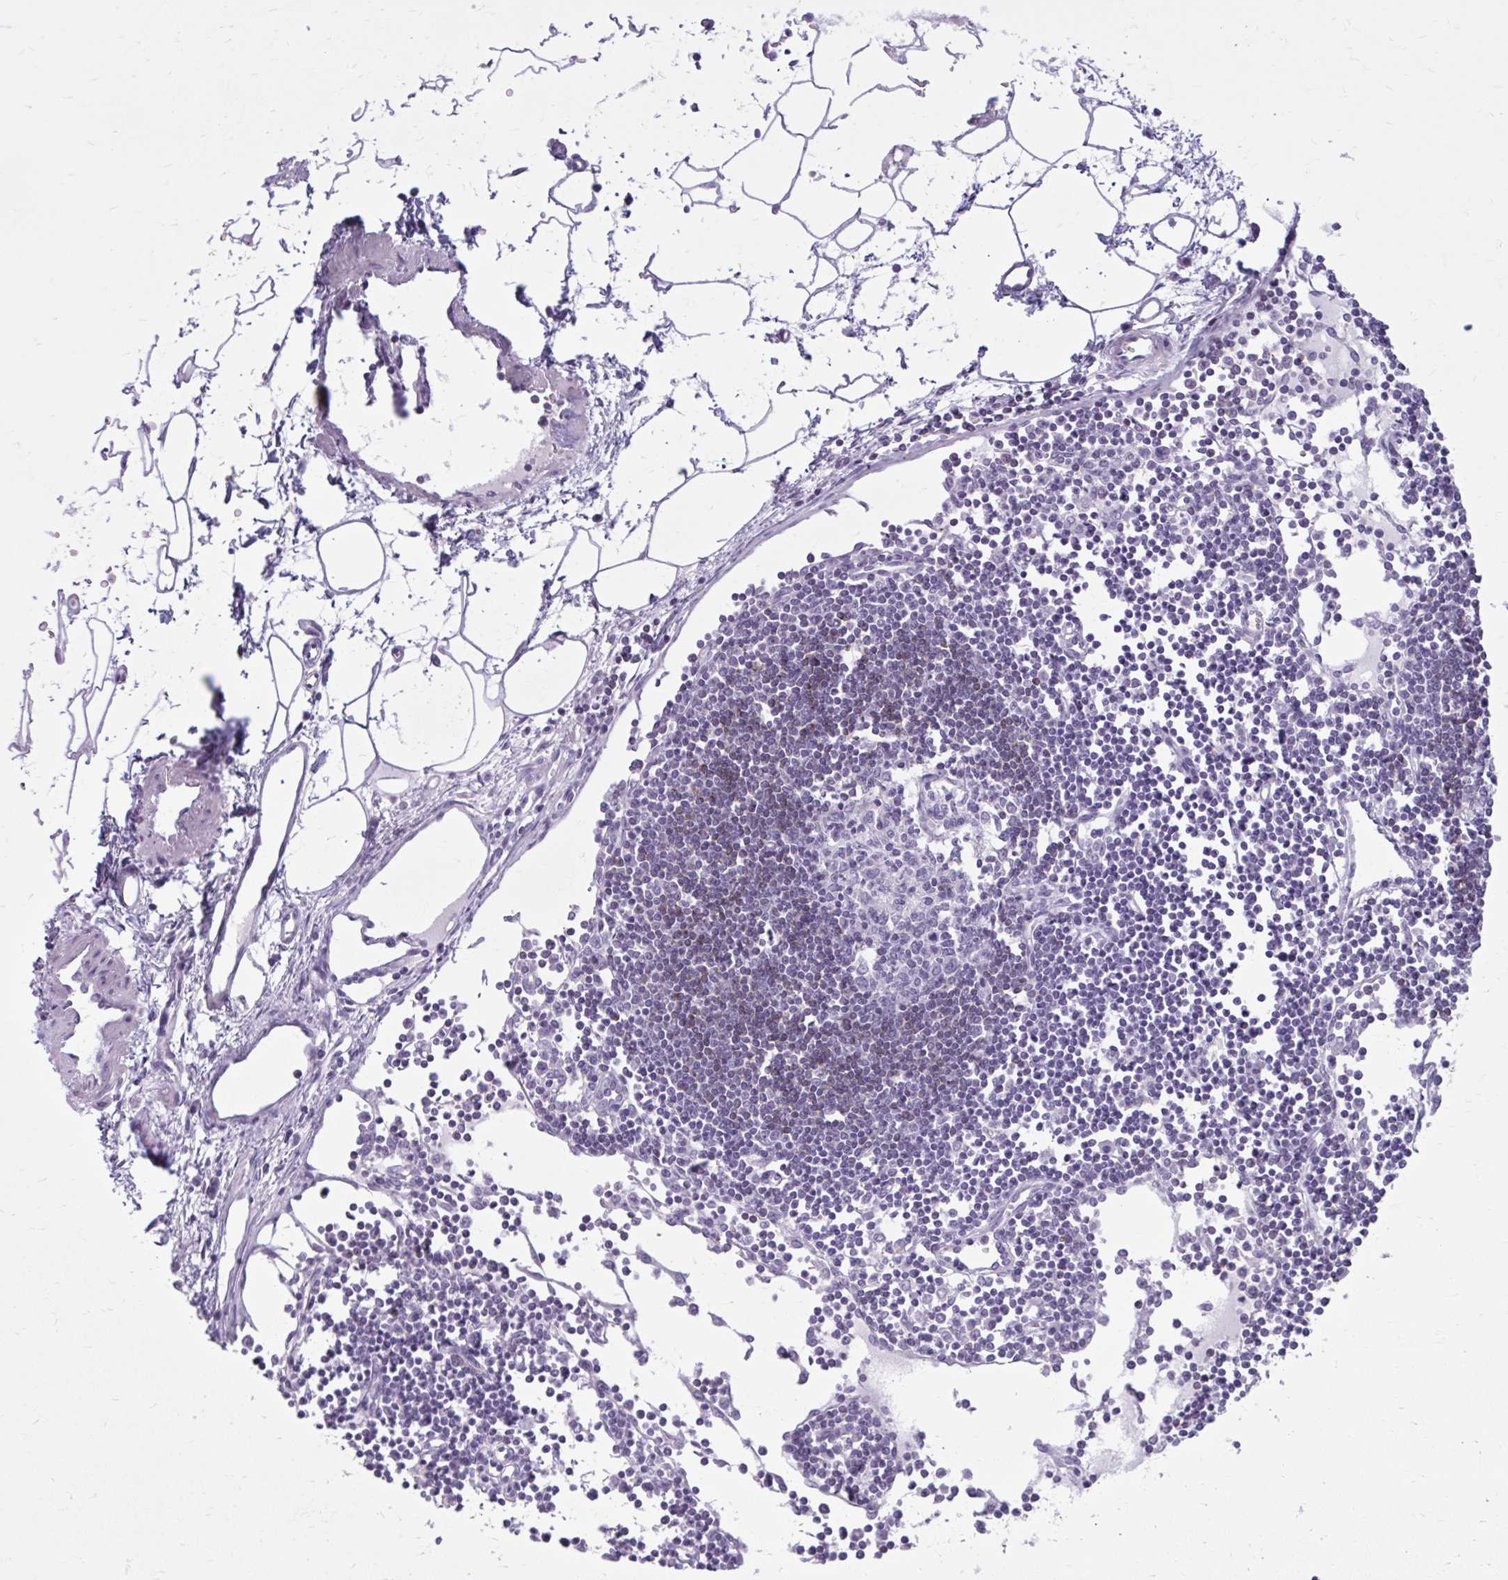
{"staining": {"intensity": "negative", "quantity": "none", "location": "none"}, "tissue": "lymph node", "cell_type": "Germinal center cells", "image_type": "normal", "snomed": [{"axis": "morphology", "description": "Normal tissue, NOS"}, {"axis": "topography", "description": "Lymph node"}], "caption": "An IHC image of unremarkable lymph node is shown. There is no staining in germinal center cells of lymph node. The staining was performed using DAB (3,3'-diaminobenzidine) to visualize the protein expression in brown, while the nuclei were stained in blue with hematoxylin (Magnification: 20x).", "gene": "OR4B1", "patient": {"sex": "female", "age": 65}}